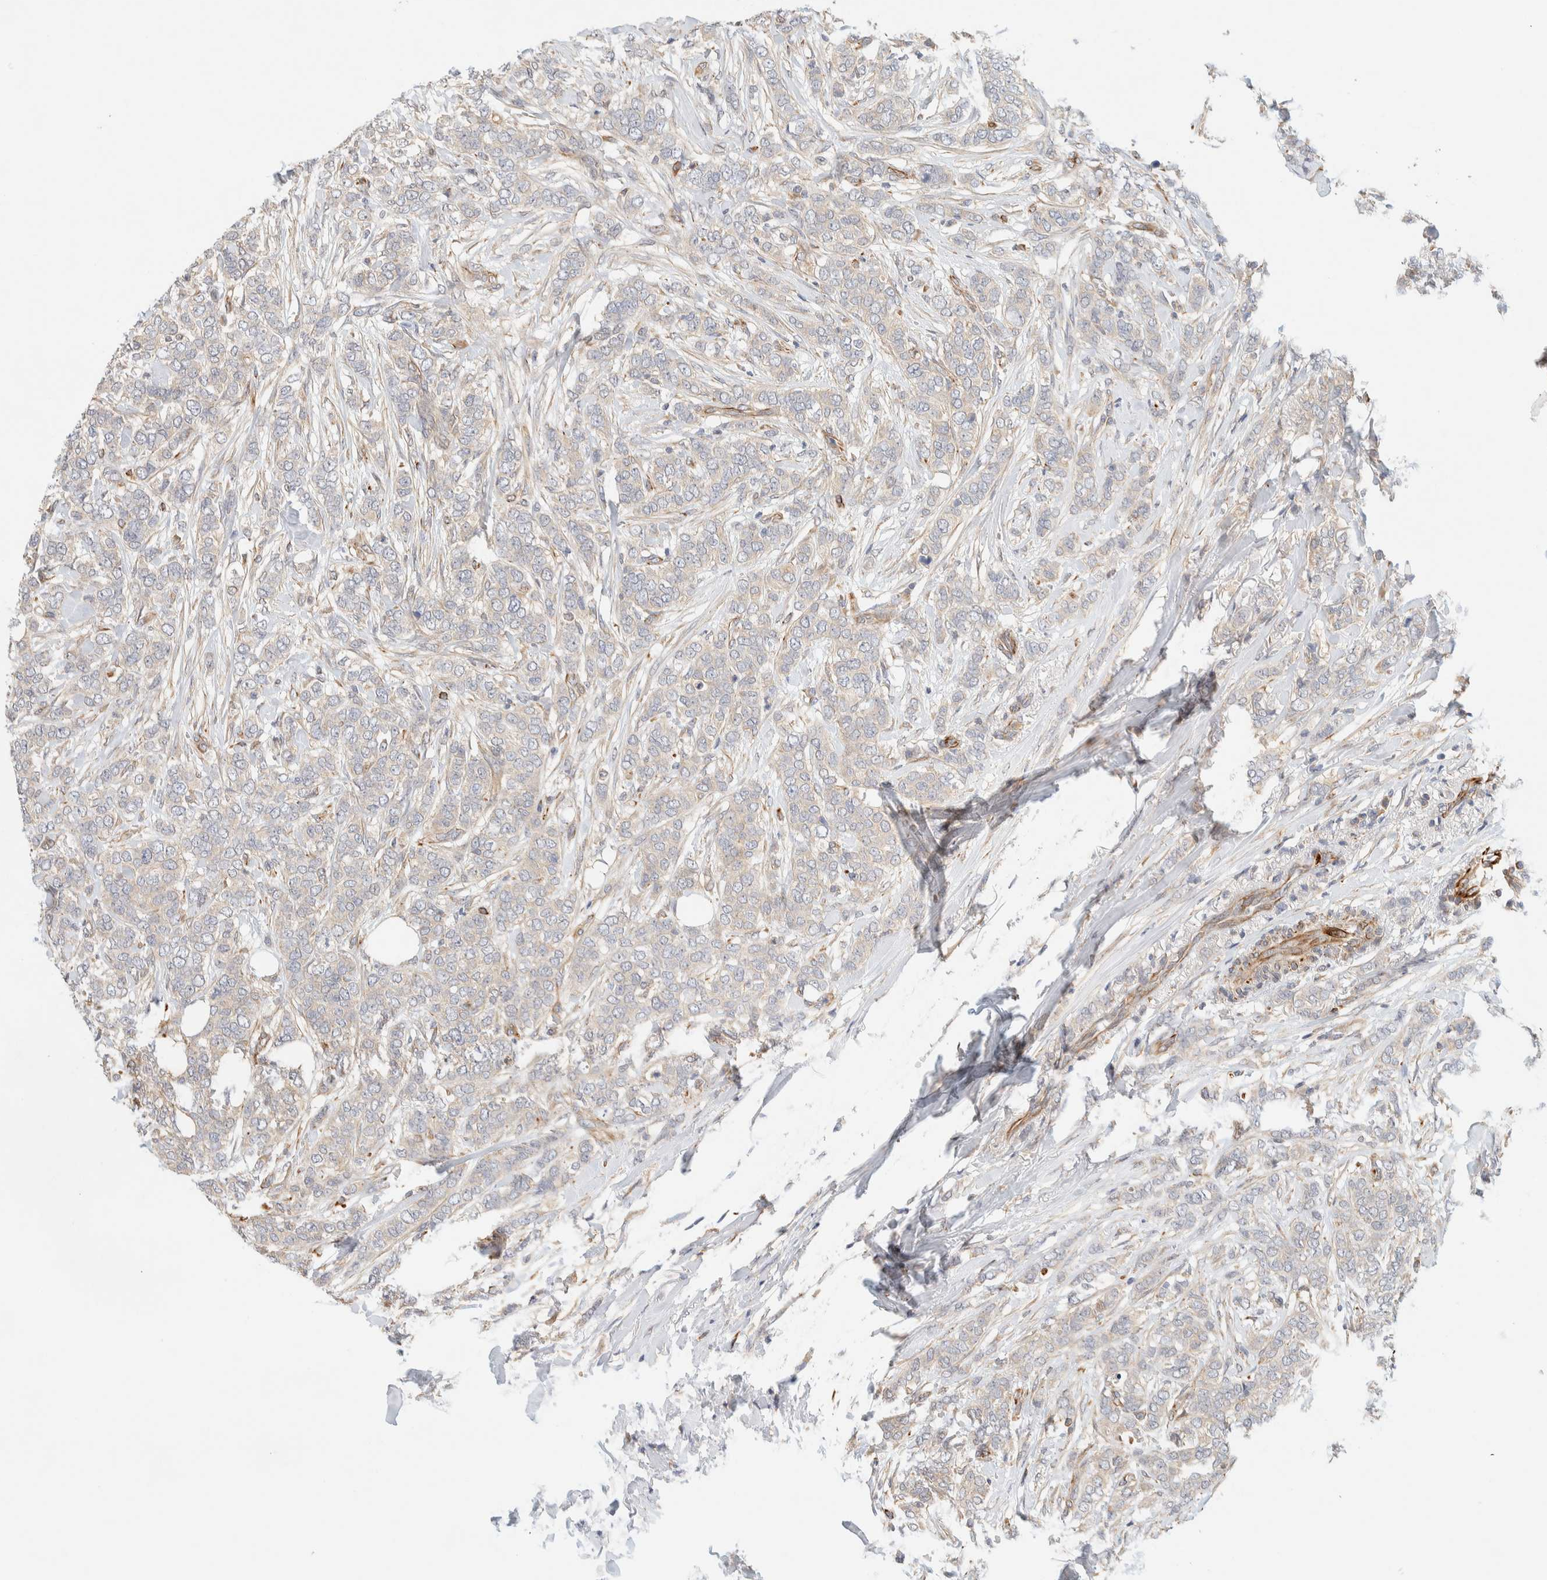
{"staining": {"intensity": "negative", "quantity": "none", "location": "none"}, "tissue": "breast cancer", "cell_type": "Tumor cells", "image_type": "cancer", "snomed": [{"axis": "morphology", "description": "Lobular carcinoma"}, {"axis": "topography", "description": "Skin"}, {"axis": "topography", "description": "Breast"}], "caption": "Human breast cancer stained for a protein using immunohistochemistry (IHC) demonstrates no expression in tumor cells.", "gene": "FAT1", "patient": {"sex": "female", "age": 46}}